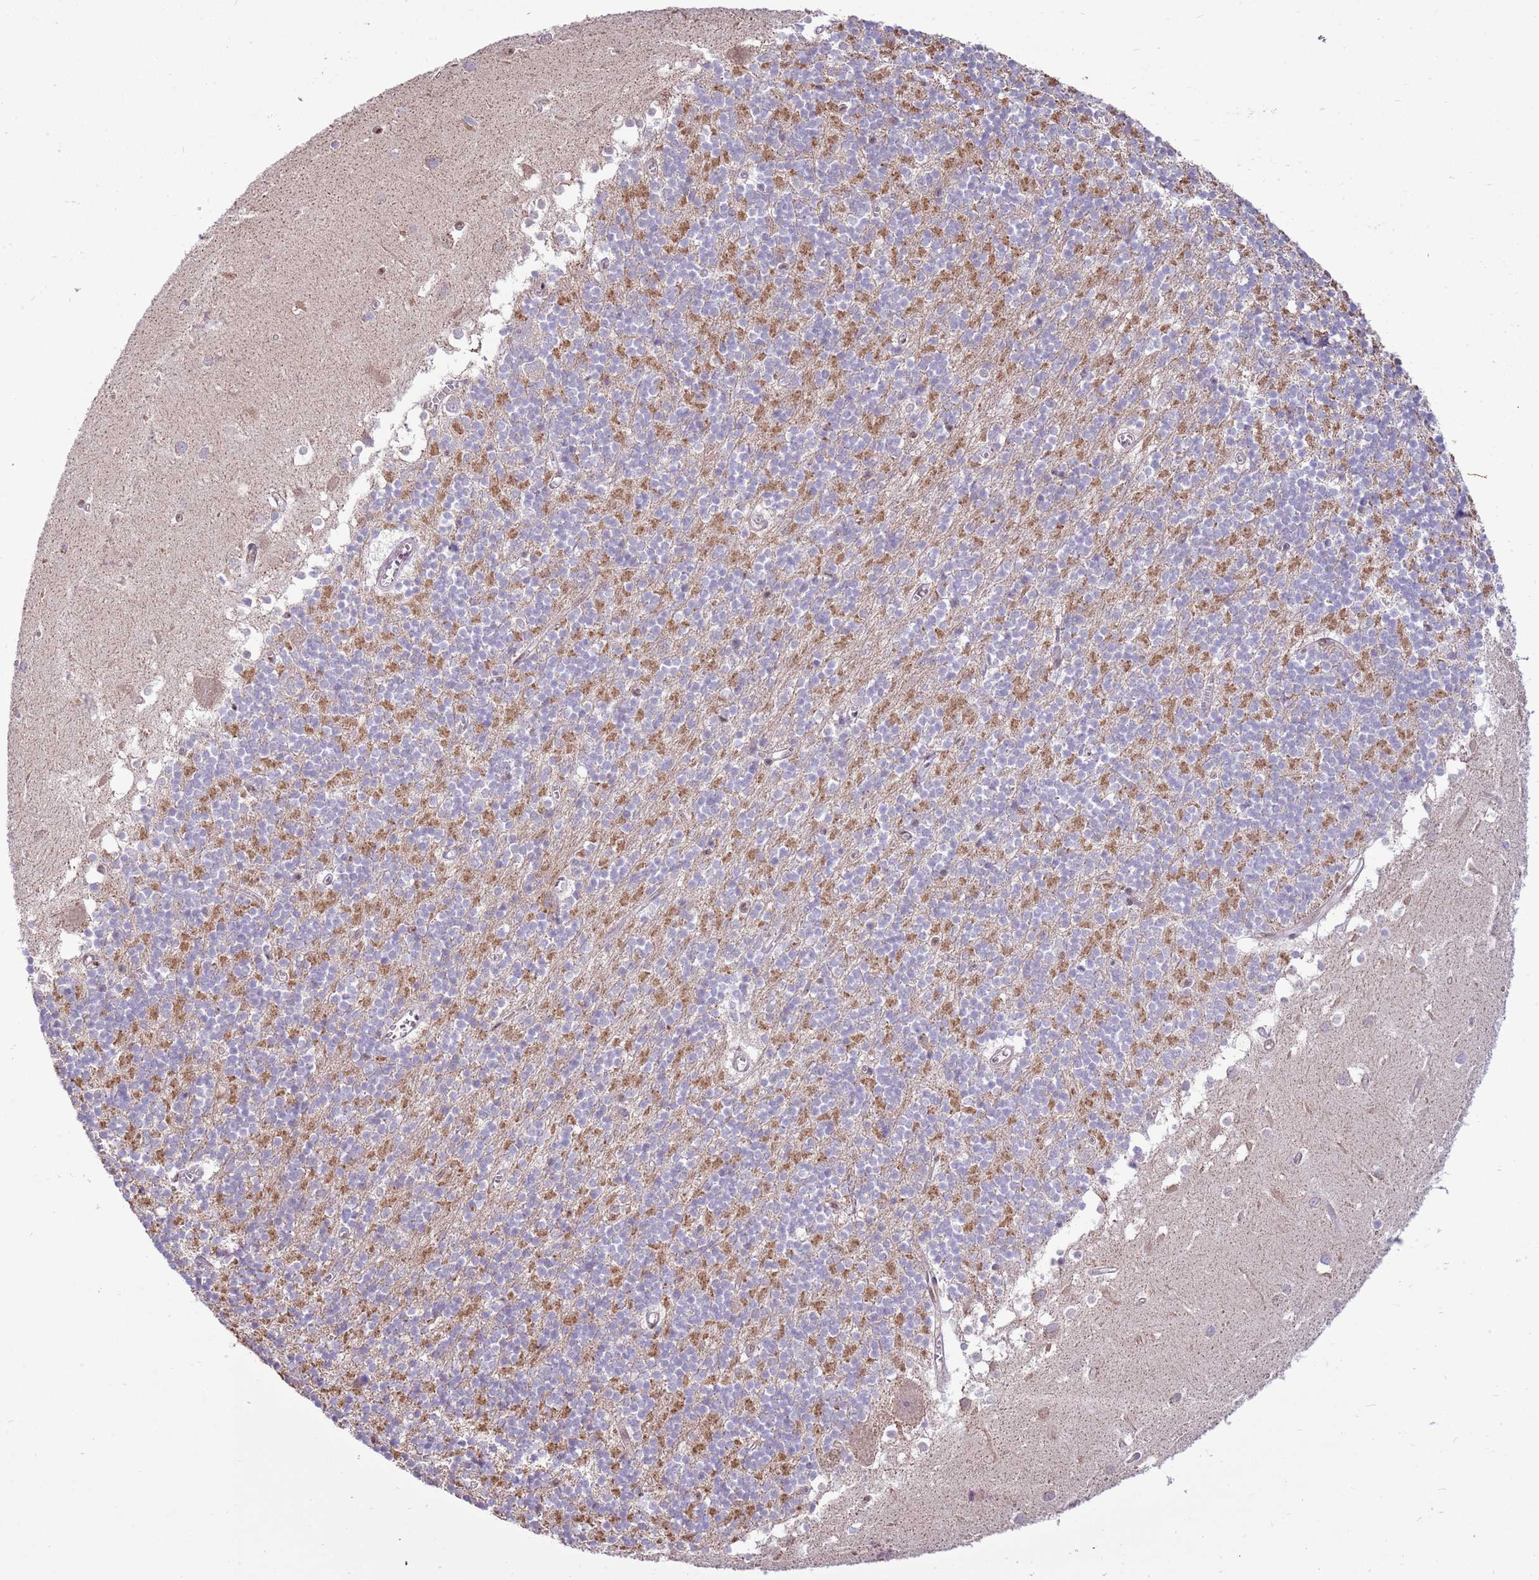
{"staining": {"intensity": "moderate", "quantity": "<25%", "location": "cytoplasmic/membranous"}, "tissue": "cerebellum", "cell_type": "Cells in granular layer", "image_type": "normal", "snomed": [{"axis": "morphology", "description": "Normal tissue, NOS"}, {"axis": "topography", "description": "Cerebellum"}], "caption": "IHC staining of benign cerebellum, which displays low levels of moderate cytoplasmic/membranous positivity in approximately <25% of cells in granular layer indicating moderate cytoplasmic/membranous protein staining. The staining was performed using DAB (brown) for protein detection and nuclei were counterstained in hematoxylin (blue).", "gene": "ARL2BP", "patient": {"sex": "male", "age": 54}}